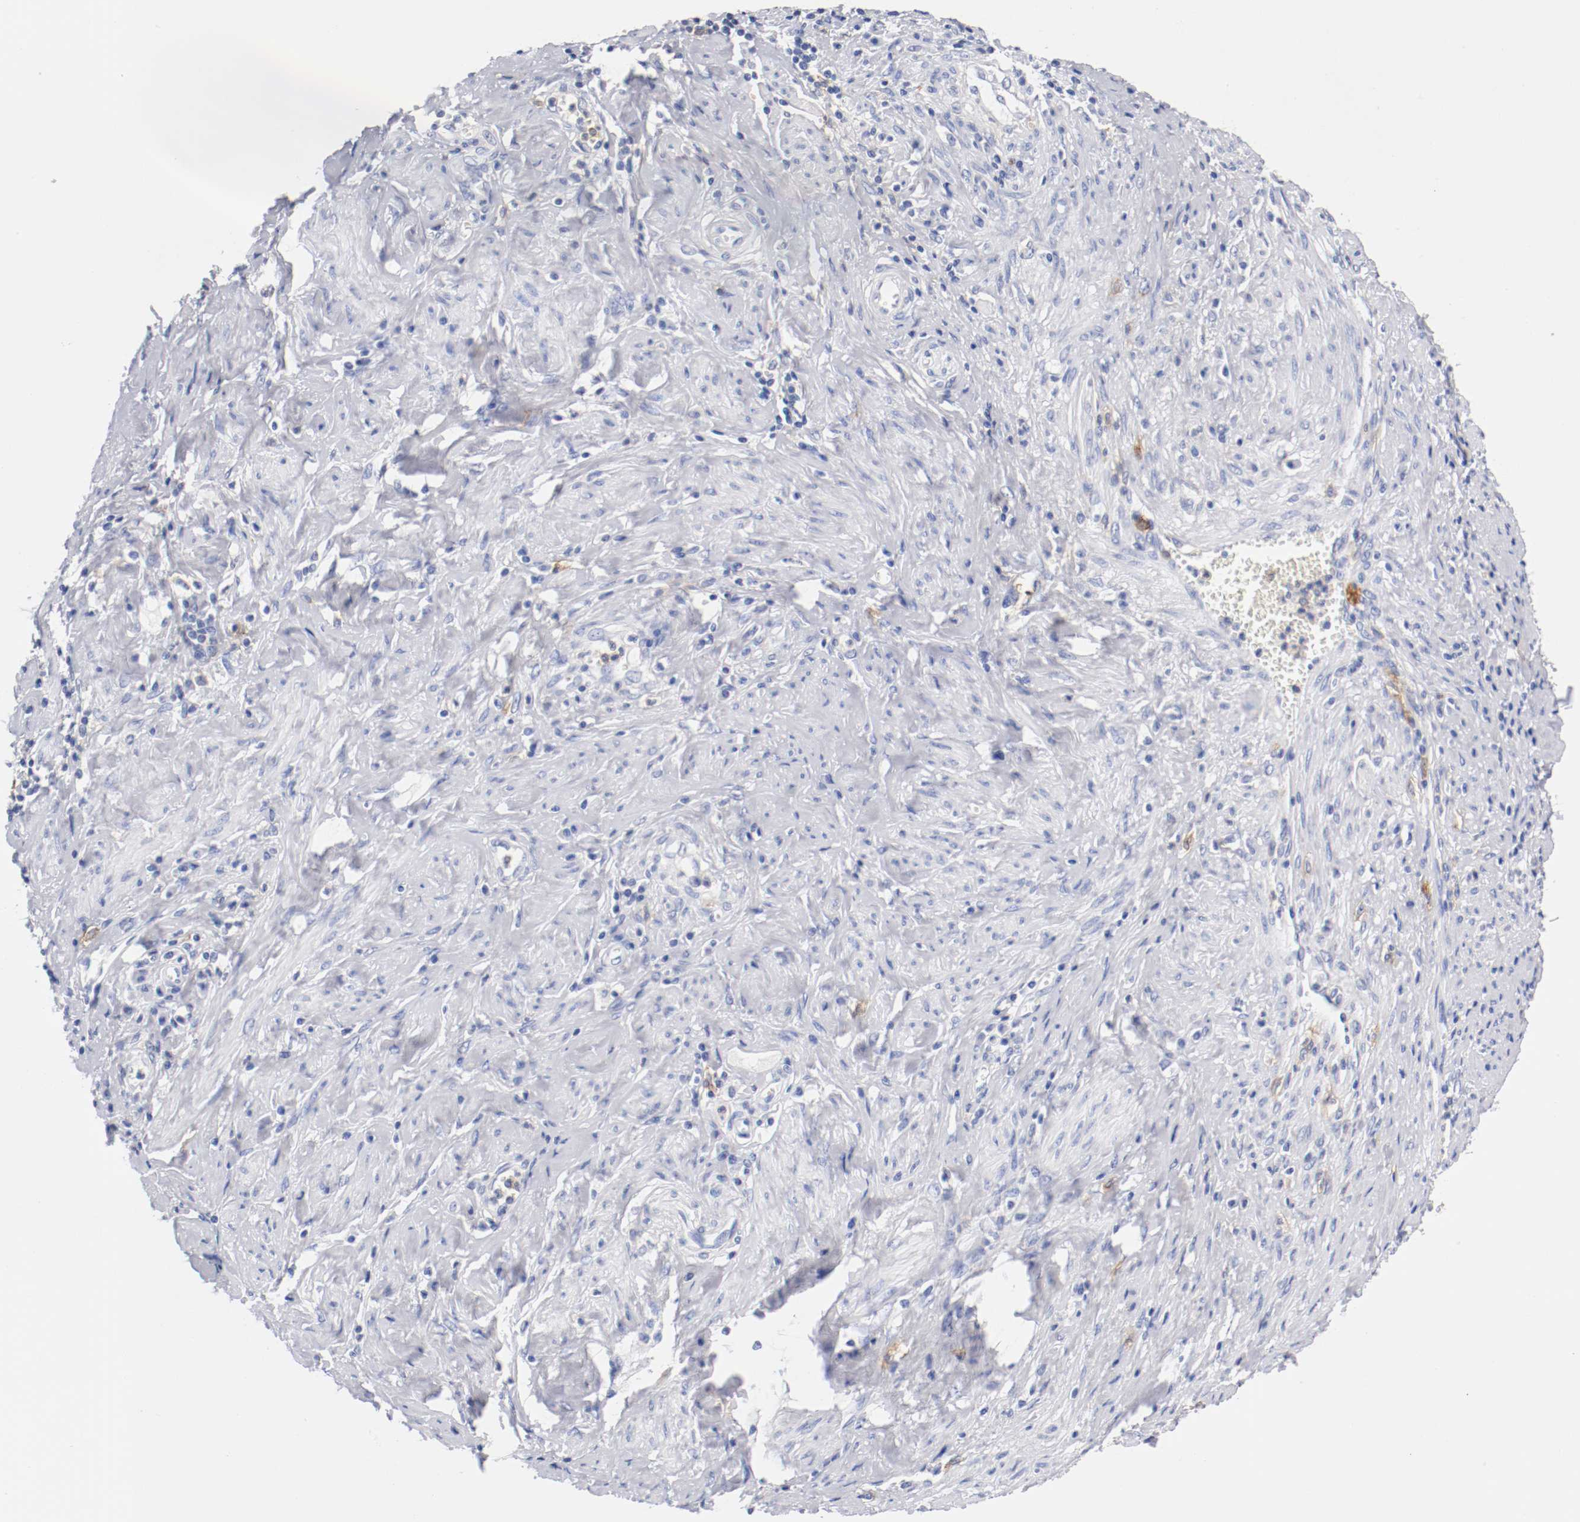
{"staining": {"intensity": "negative", "quantity": "none", "location": "none"}, "tissue": "cervical cancer", "cell_type": "Tumor cells", "image_type": "cancer", "snomed": [{"axis": "morphology", "description": "Squamous cell carcinoma, NOS"}, {"axis": "topography", "description": "Cervix"}], "caption": "This histopathology image is of cervical squamous cell carcinoma stained with immunohistochemistry to label a protein in brown with the nuclei are counter-stained blue. There is no staining in tumor cells.", "gene": "ITGAX", "patient": {"sex": "female", "age": 53}}